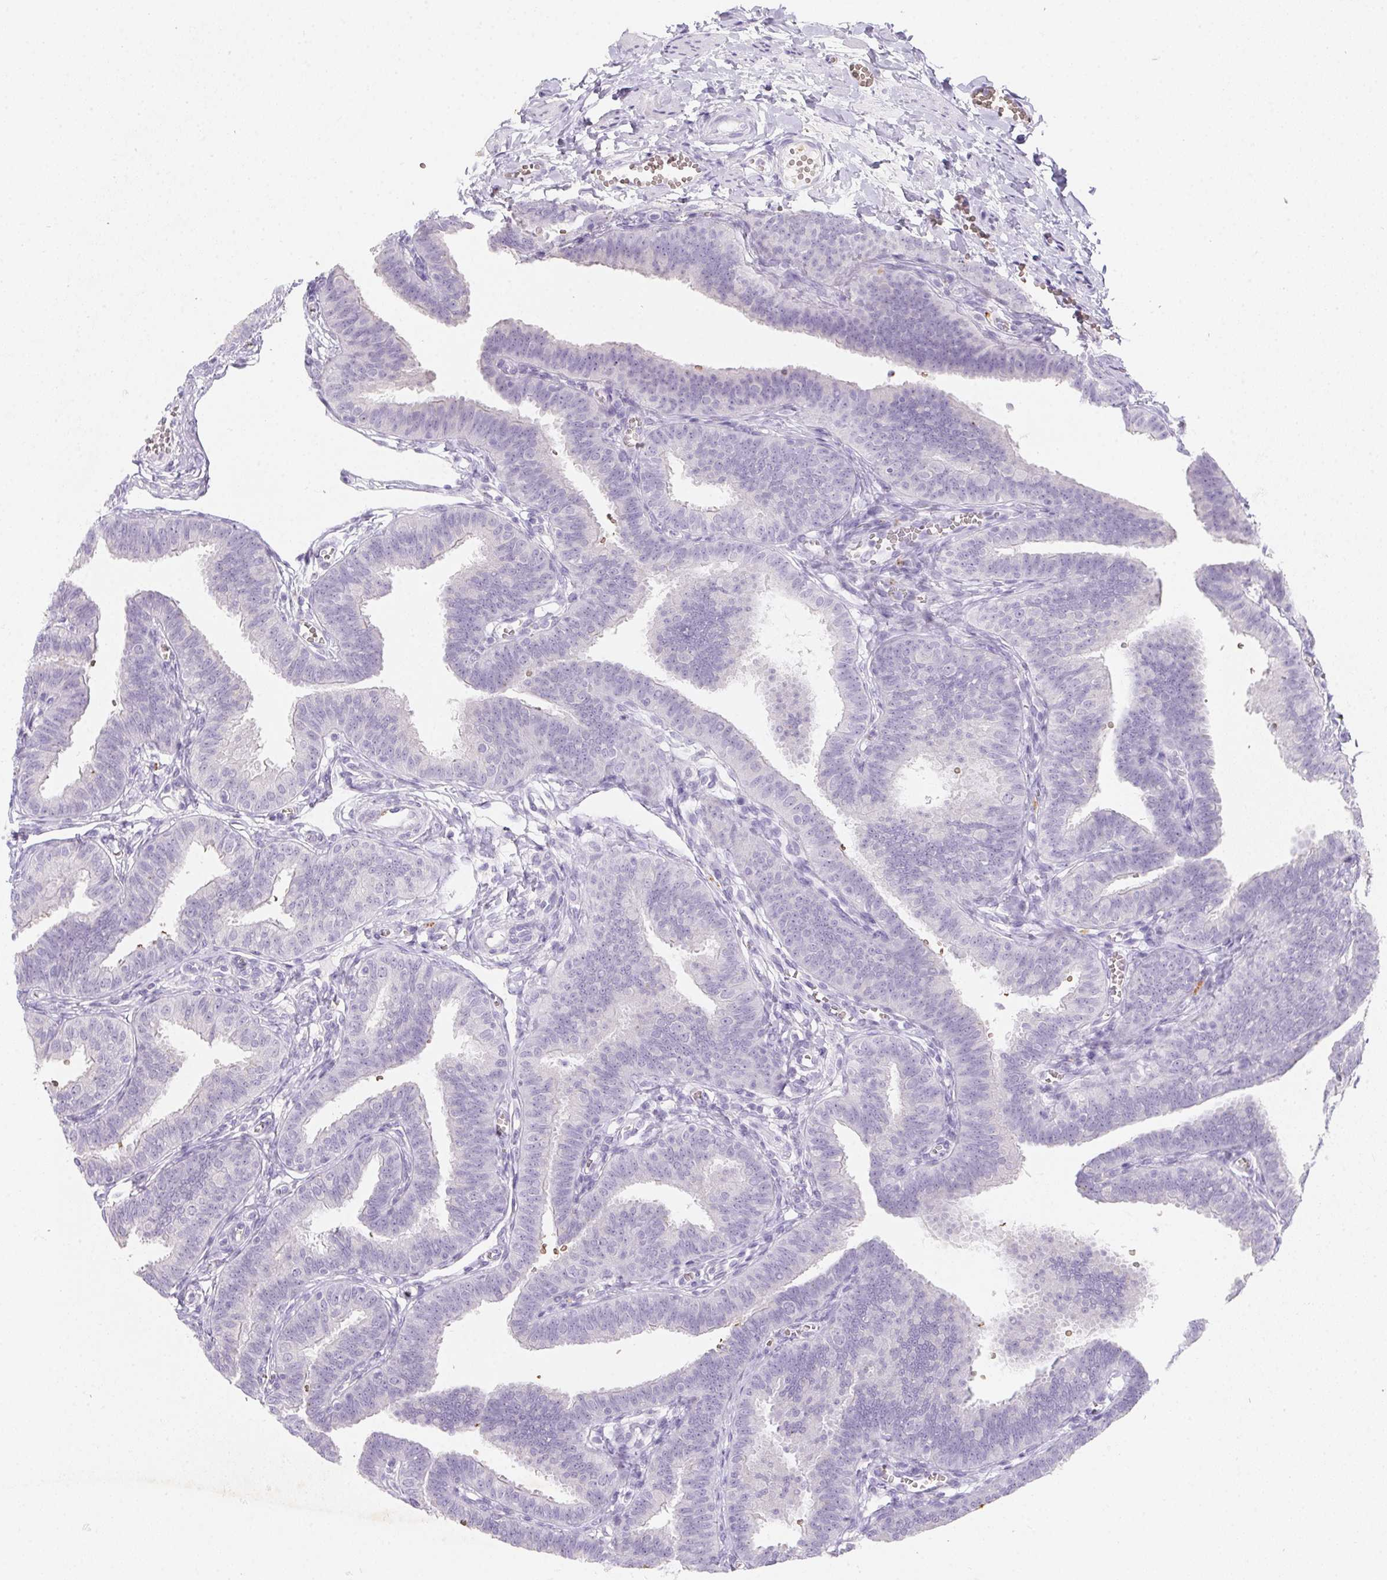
{"staining": {"intensity": "negative", "quantity": "none", "location": "none"}, "tissue": "fallopian tube", "cell_type": "Glandular cells", "image_type": "normal", "snomed": [{"axis": "morphology", "description": "Normal tissue, NOS"}, {"axis": "topography", "description": "Fallopian tube"}], "caption": "IHC of normal fallopian tube shows no positivity in glandular cells.", "gene": "DCD", "patient": {"sex": "female", "age": 25}}